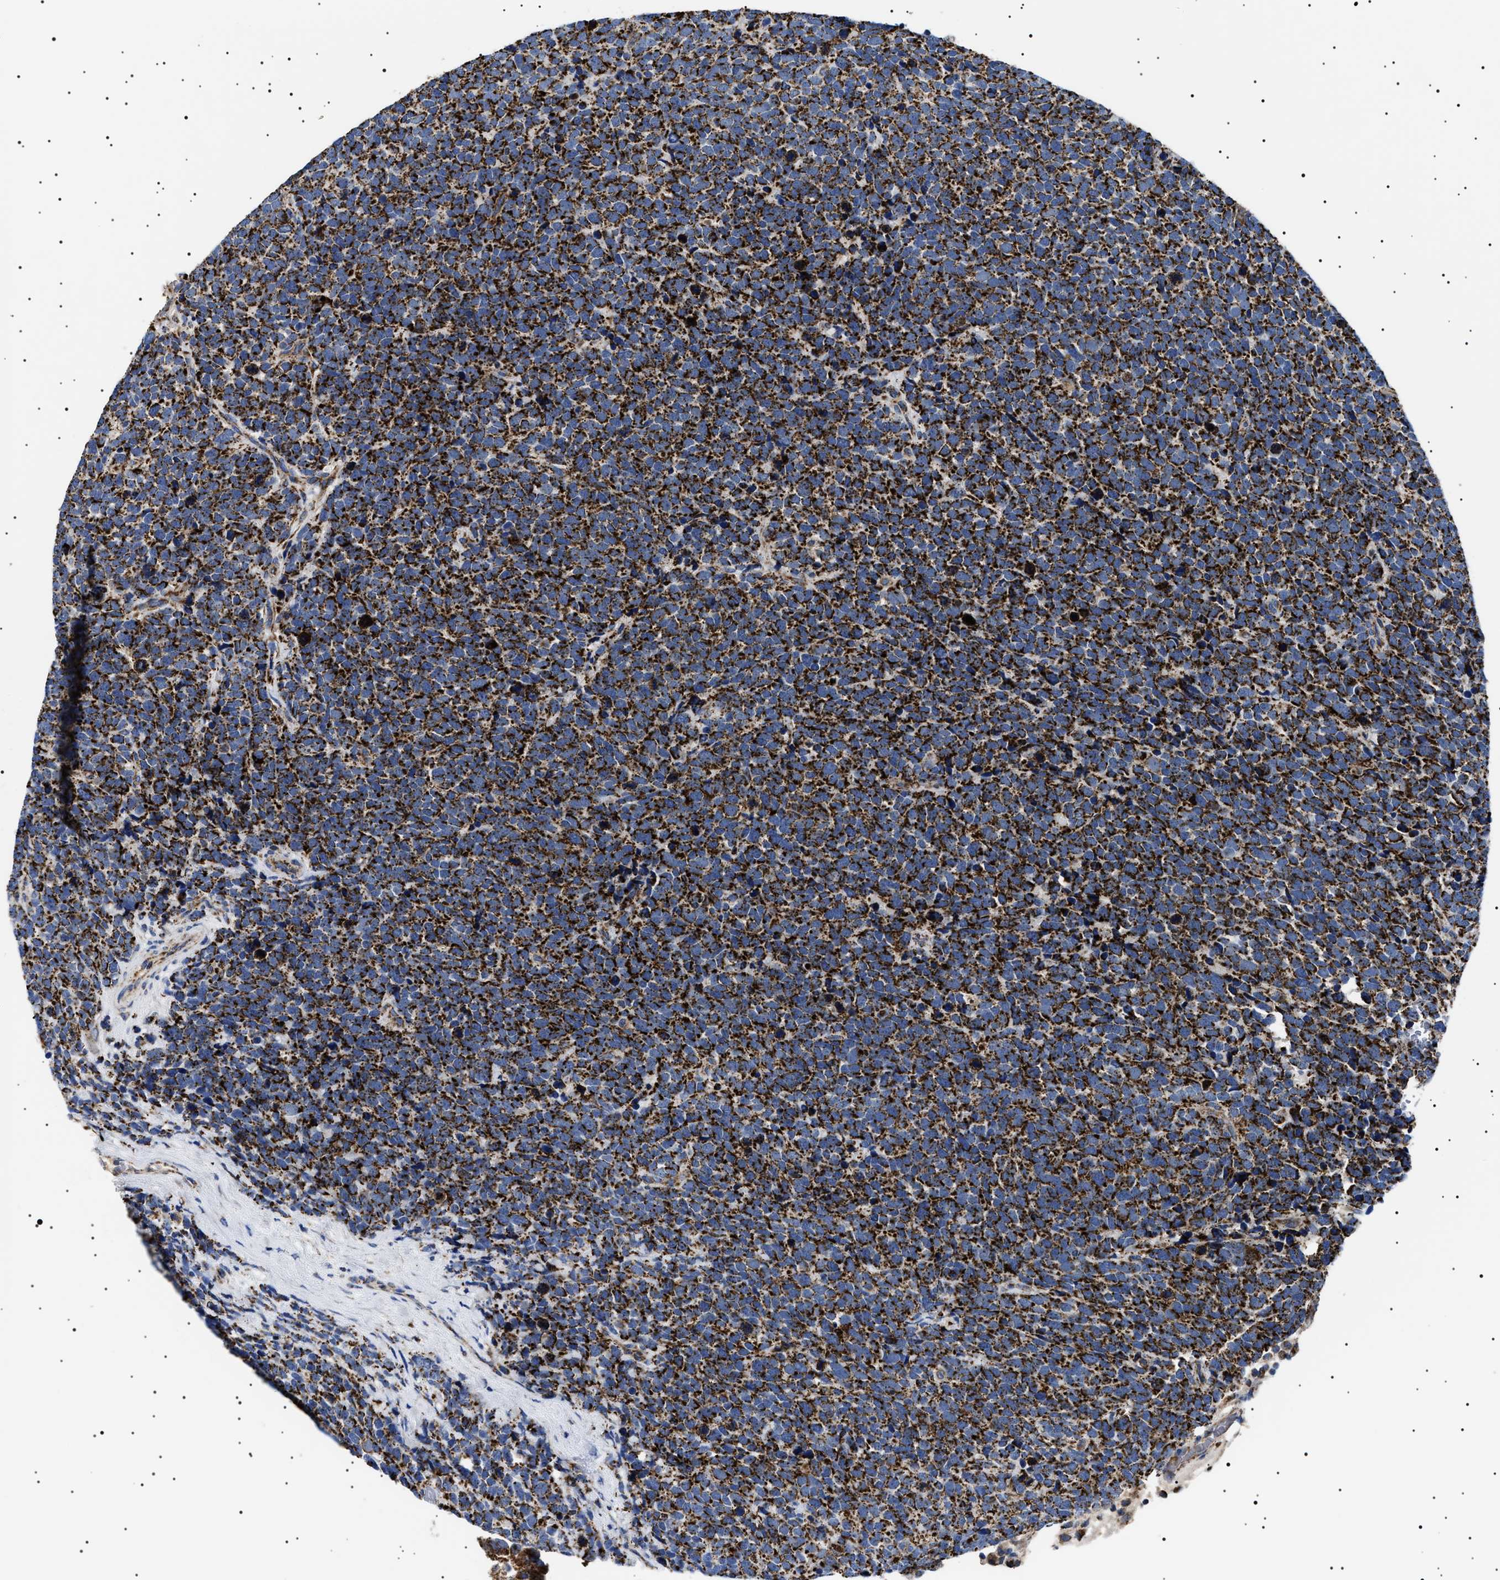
{"staining": {"intensity": "strong", "quantity": ">75%", "location": "cytoplasmic/membranous"}, "tissue": "urothelial cancer", "cell_type": "Tumor cells", "image_type": "cancer", "snomed": [{"axis": "morphology", "description": "Urothelial carcinoma, High grade"}, {"axis": "topography", "description": "Urinary bladder"}], "caption": "Urothelial cancer stained with DAB IHC demonstrates high levels of strong cytoplasmic/membranous positivity in about >75% of tumor cells.", "gene": "CHRDL2", "patient": {"sex": "female", "age": 82}}